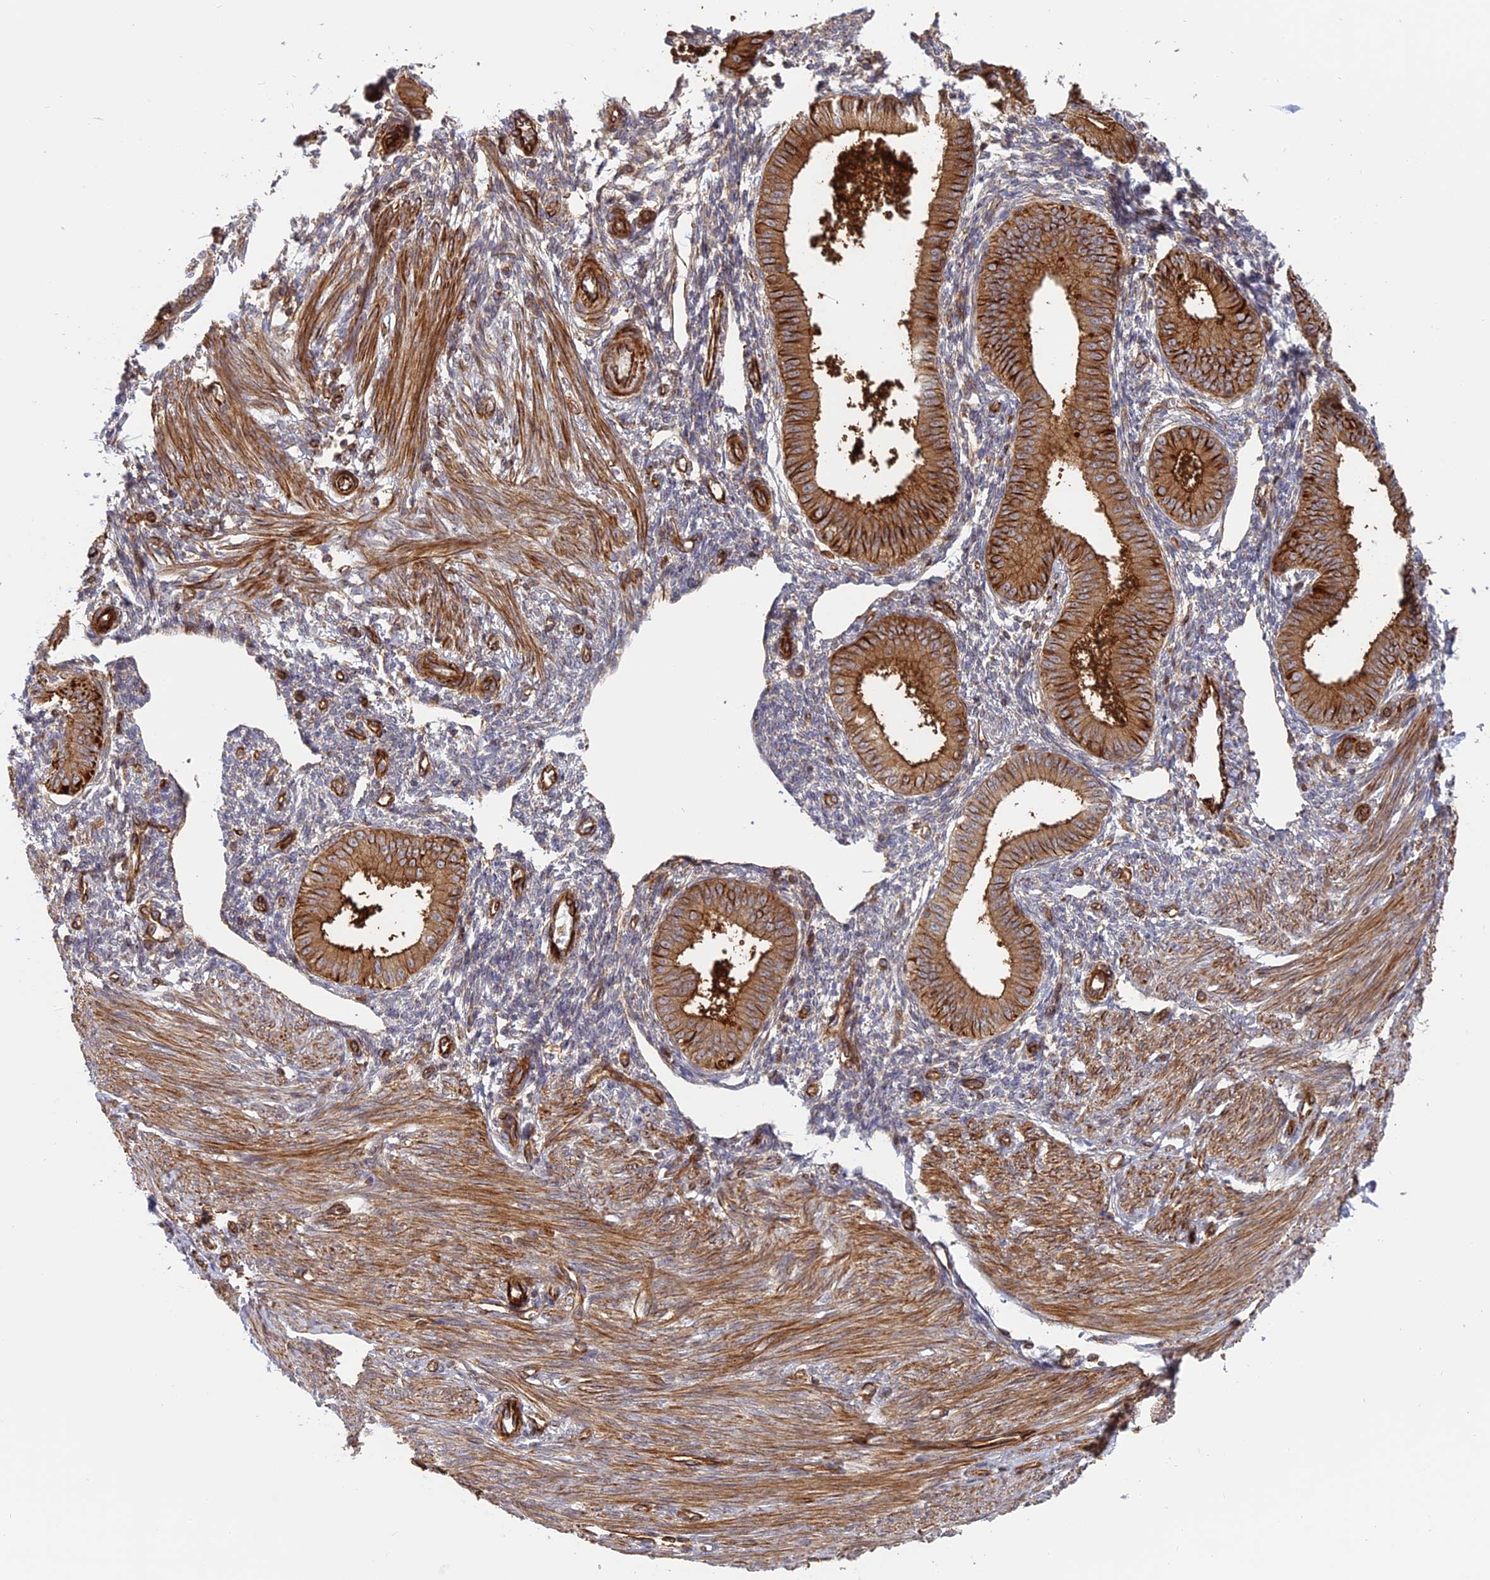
{"staining": {"intensity": "negative", "quantity": "none", "location": "none"}, "tissue": "endometrium", "cell_type": "Cells in endometrial stroma", "image_type": "normal", "snomed": [{"axis": "morphology", "description": "Normal tissue, NOS"}, {"axis": "topography", "description": "Uterus"}, {"axis": "topography", "description": "Endometrium"}], "caption": "IHC histopathology image of normal human endometrium stained for a protein (brown), which displays no staining in cells in endometrial stroma. The staining was performed using DAB to visualize the protein expression in brown, while the nuclei were stained in blue with hematoxylin (Magnification: 20x).", "gene": "PHLDB3", "patient": {"sex": "female", "age": 48}}